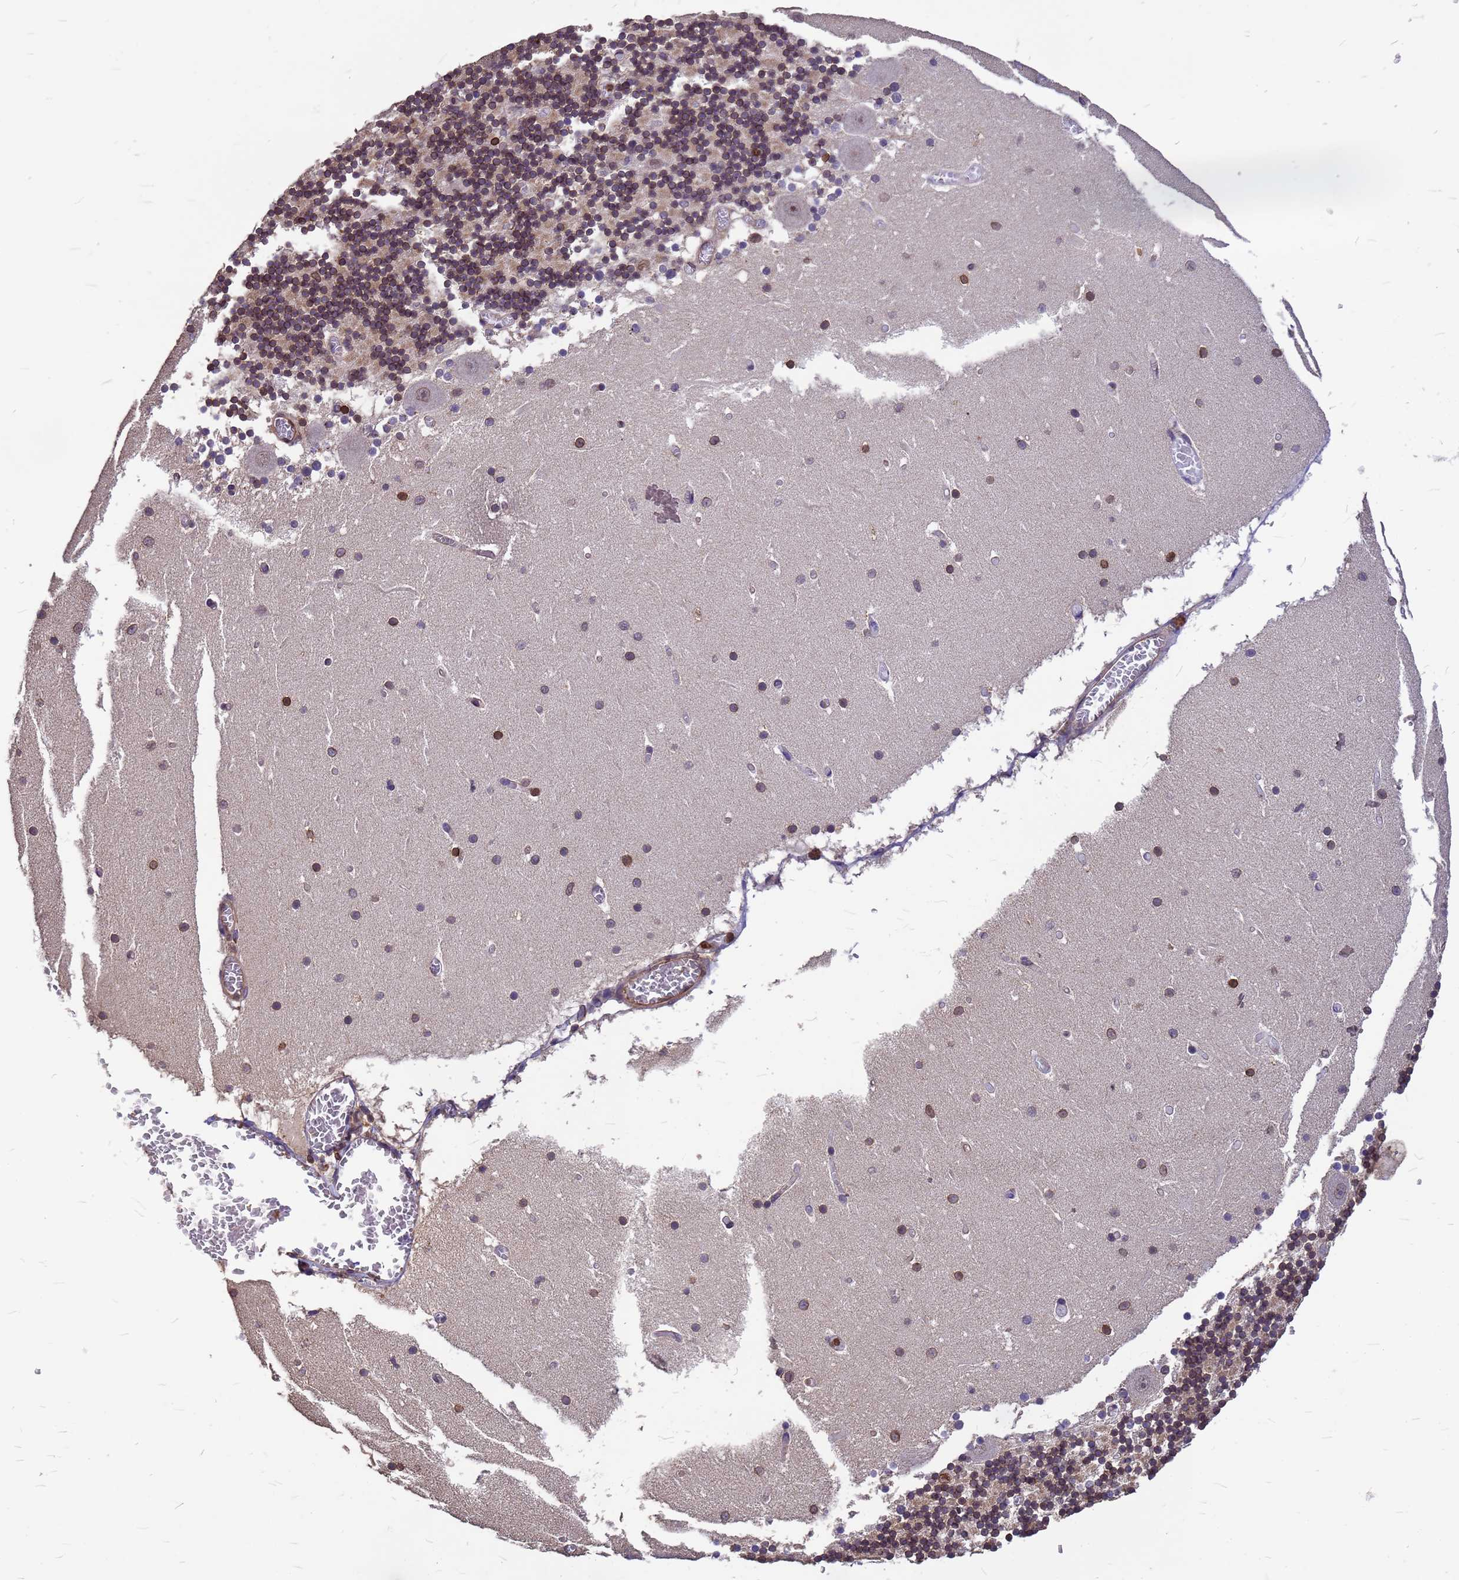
{"staining": {"intensity": "moderate", "quantity": "25%-75%", "location": "cytoplasmic/membranous,nuclear"}, "tissue": "cerebellum", "cell_type": "Cells in granular layer", "image_type": "normal", "snomed": [{"axis": "morphology", "description": "Normal tissue, NOS"}, {"axis": "topography", "description": "Cerebellum"}], "caption": "This micrograph displays normal cerebellum stained with immunohistochemistry (IHC) to label a protein in brown. The cytoplasmic/membranous,nuclear of cells in granular layer show moderate positivity for the protein. Nuclei are counter-stained blue.", "gene": "C1orf35", "patient": {"sex": "female", "age": 28}}